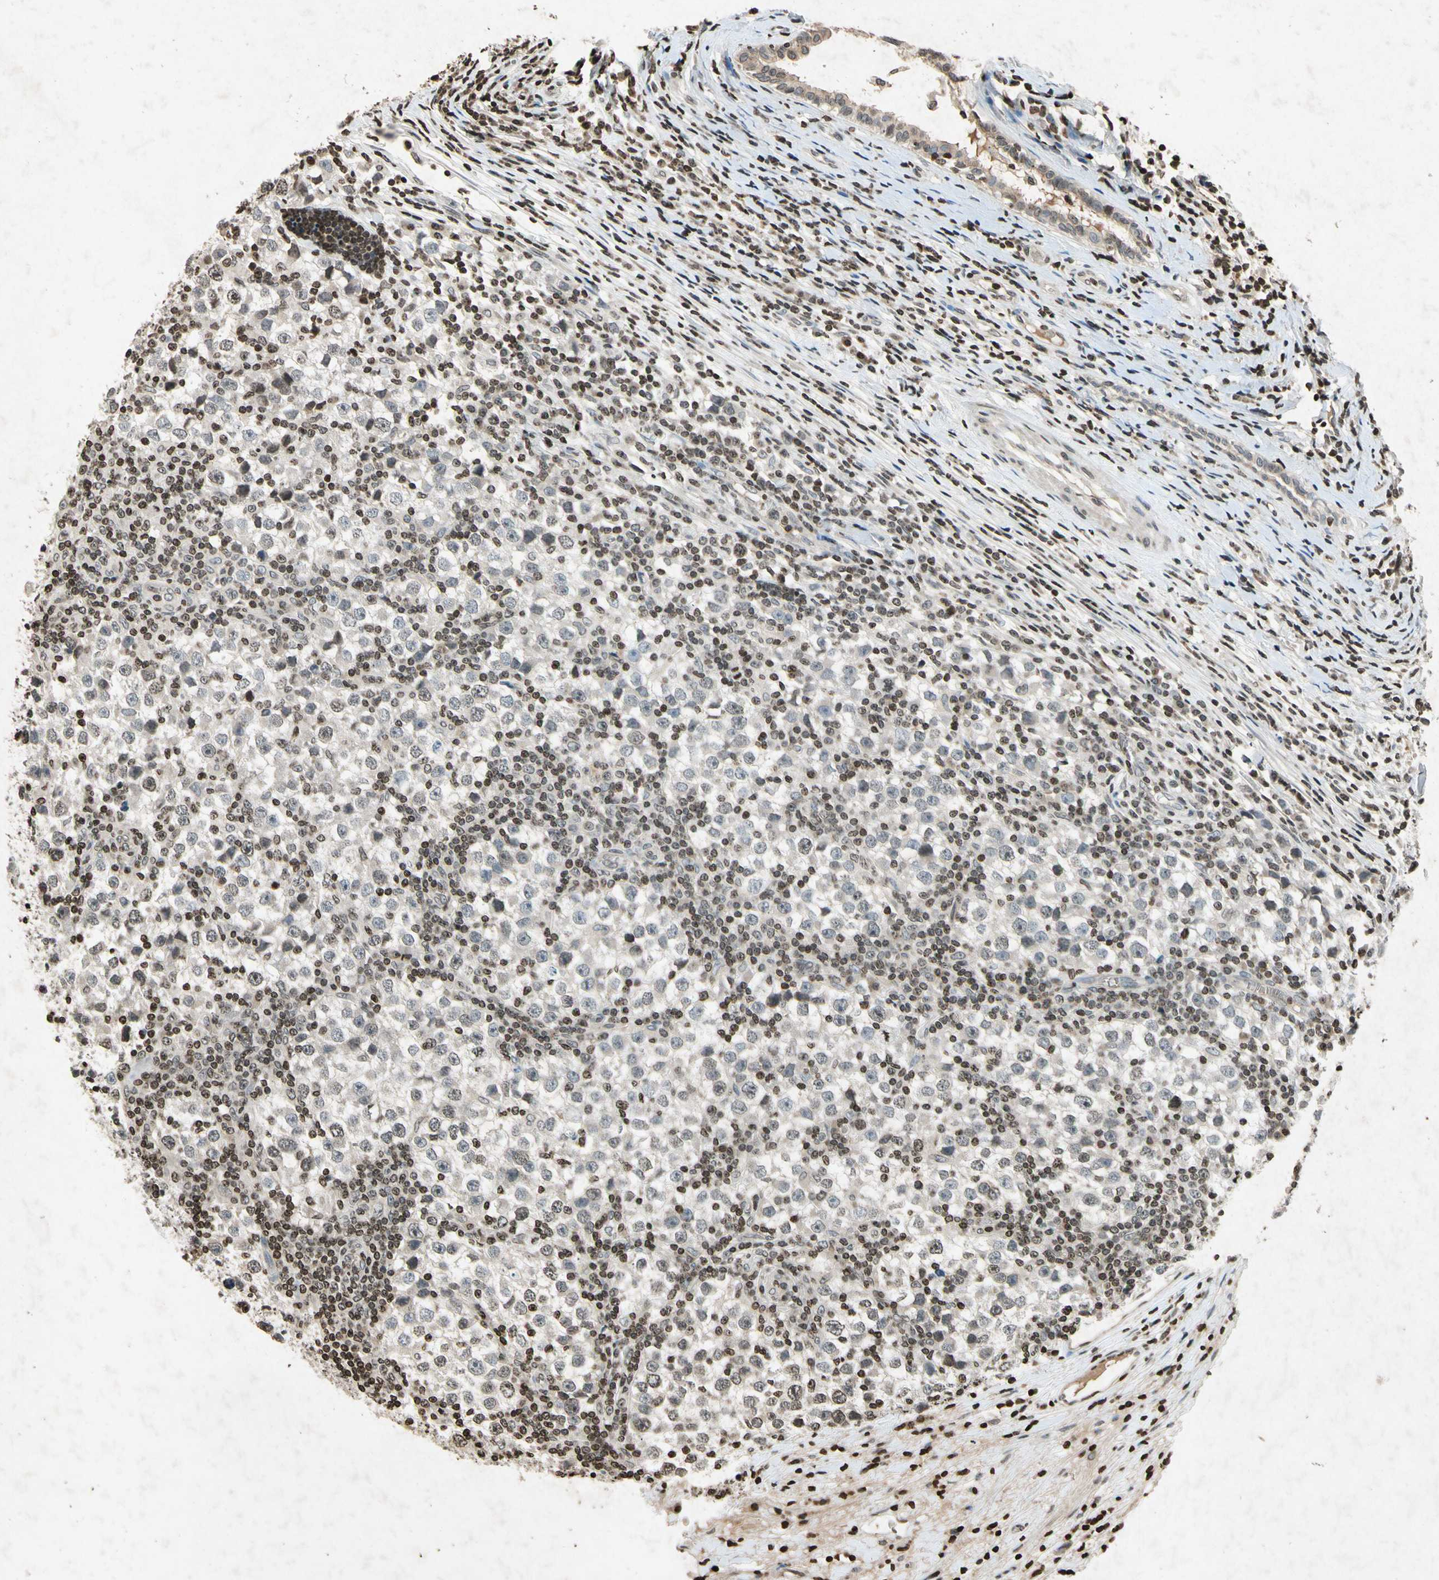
{"staining": {"intensity": "weak", "quantity": "<25%", "location": "nuclear"}, "tissue": "testis cancer", "cell_type": "Tumor cells", "image_type": "cancer", "snomed": [{"axis": "morphology", "description": "Seminoma, NOS"}, {"axis": "topography", "description": "Testis"}], "caption": "Protein analysis of testis cancer (seminoma) exhibits no significant staining in tumor cells.", "gene": "HOXB3", "patient": {"sex": "male", "age": 65}}